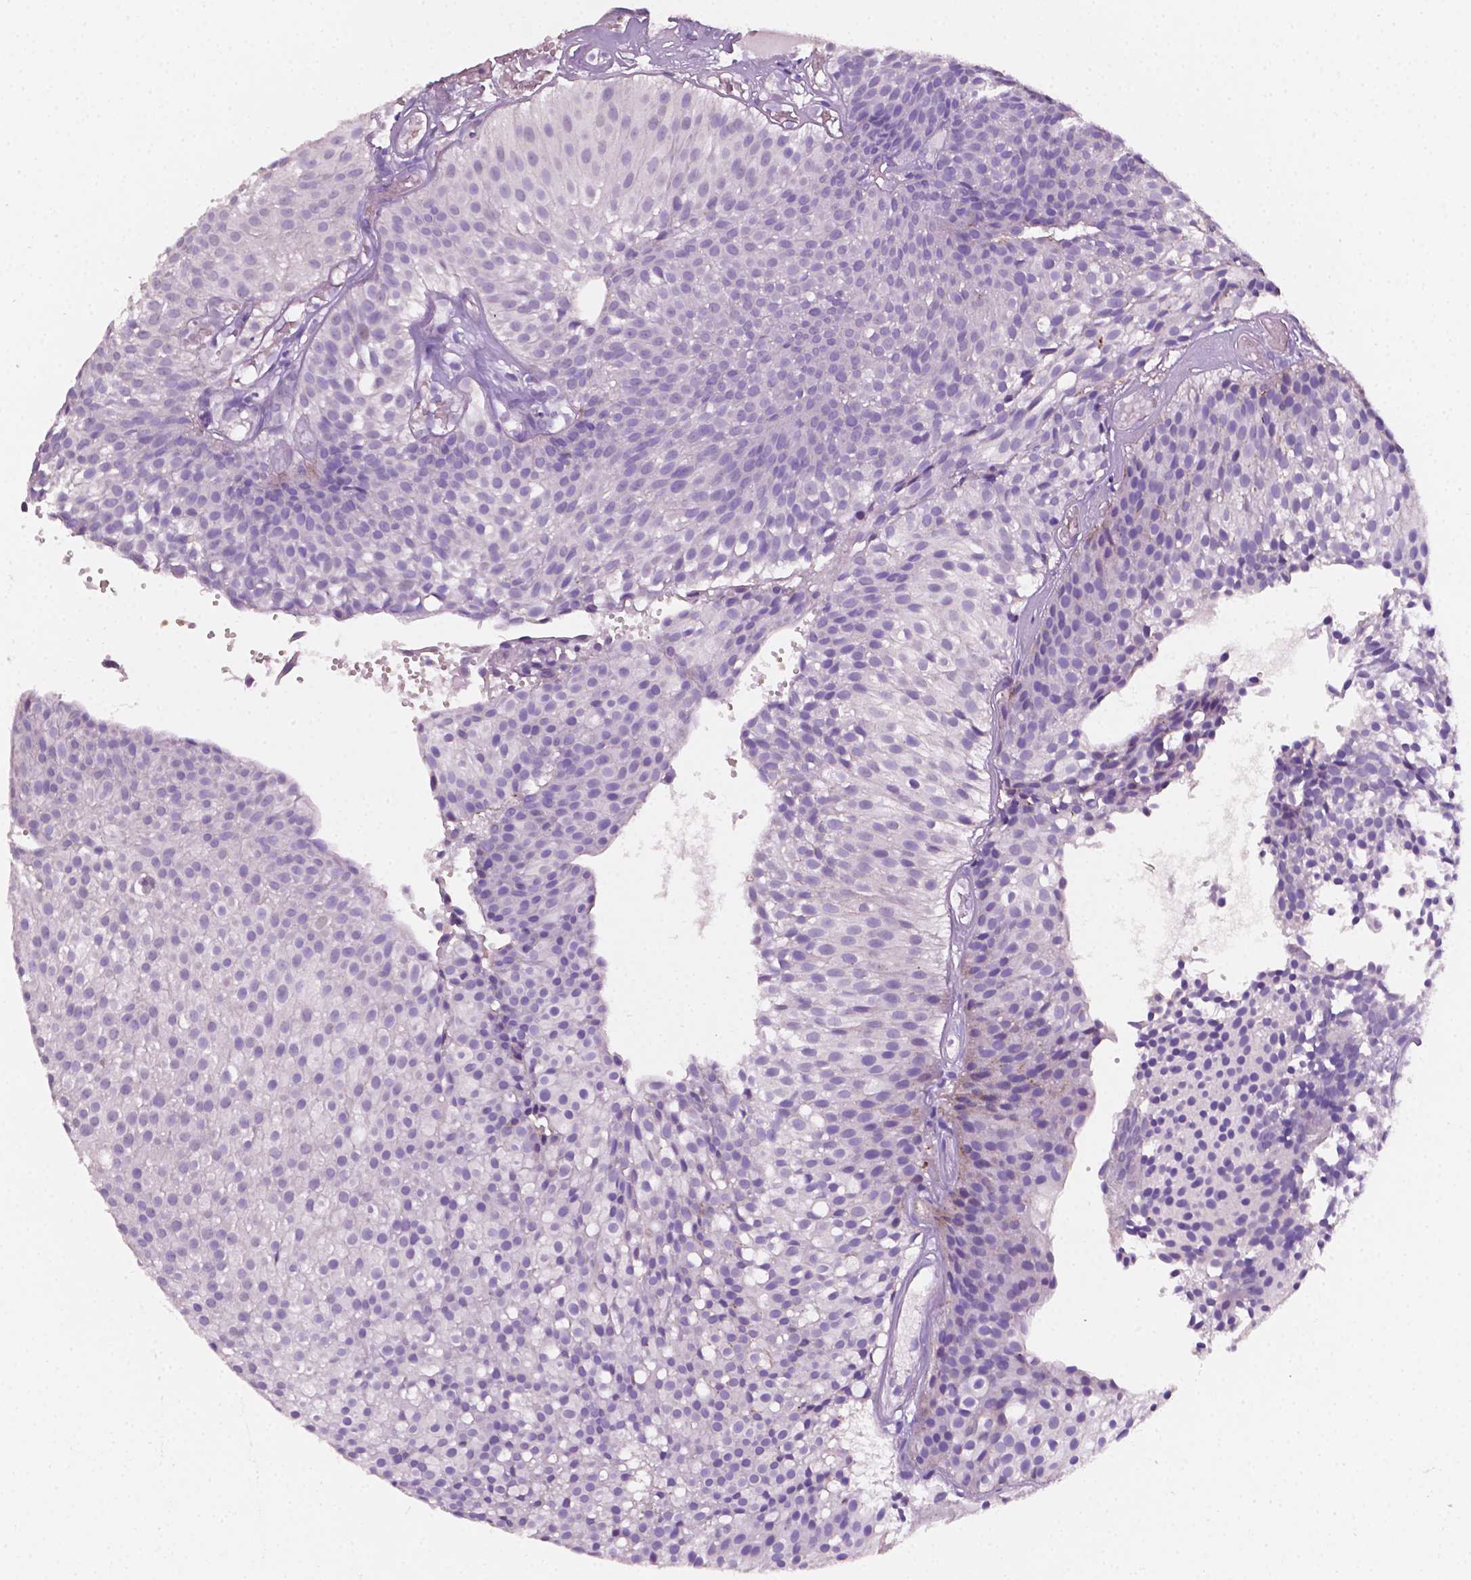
{"staining": {"intensity": "negative", "quantity": "none", "location": "none"}, "tissue": "urothelial cancer", "cell_type": "Tumor cells", "image_type": "cancer", "snomed": [{"axis": "morphology", "description": "Urothelial carcinoma, Low grade"}, {"axis": "topography", "description": "Urinary bladder"}], "caption": "Micrograph shows no protein positivity in tumor cells of low-grade urothelial carcinoma tissue. Nuclei are stained in blue.", "gene": "EGFR", "patient": {"sex": "male", "age": 63}}